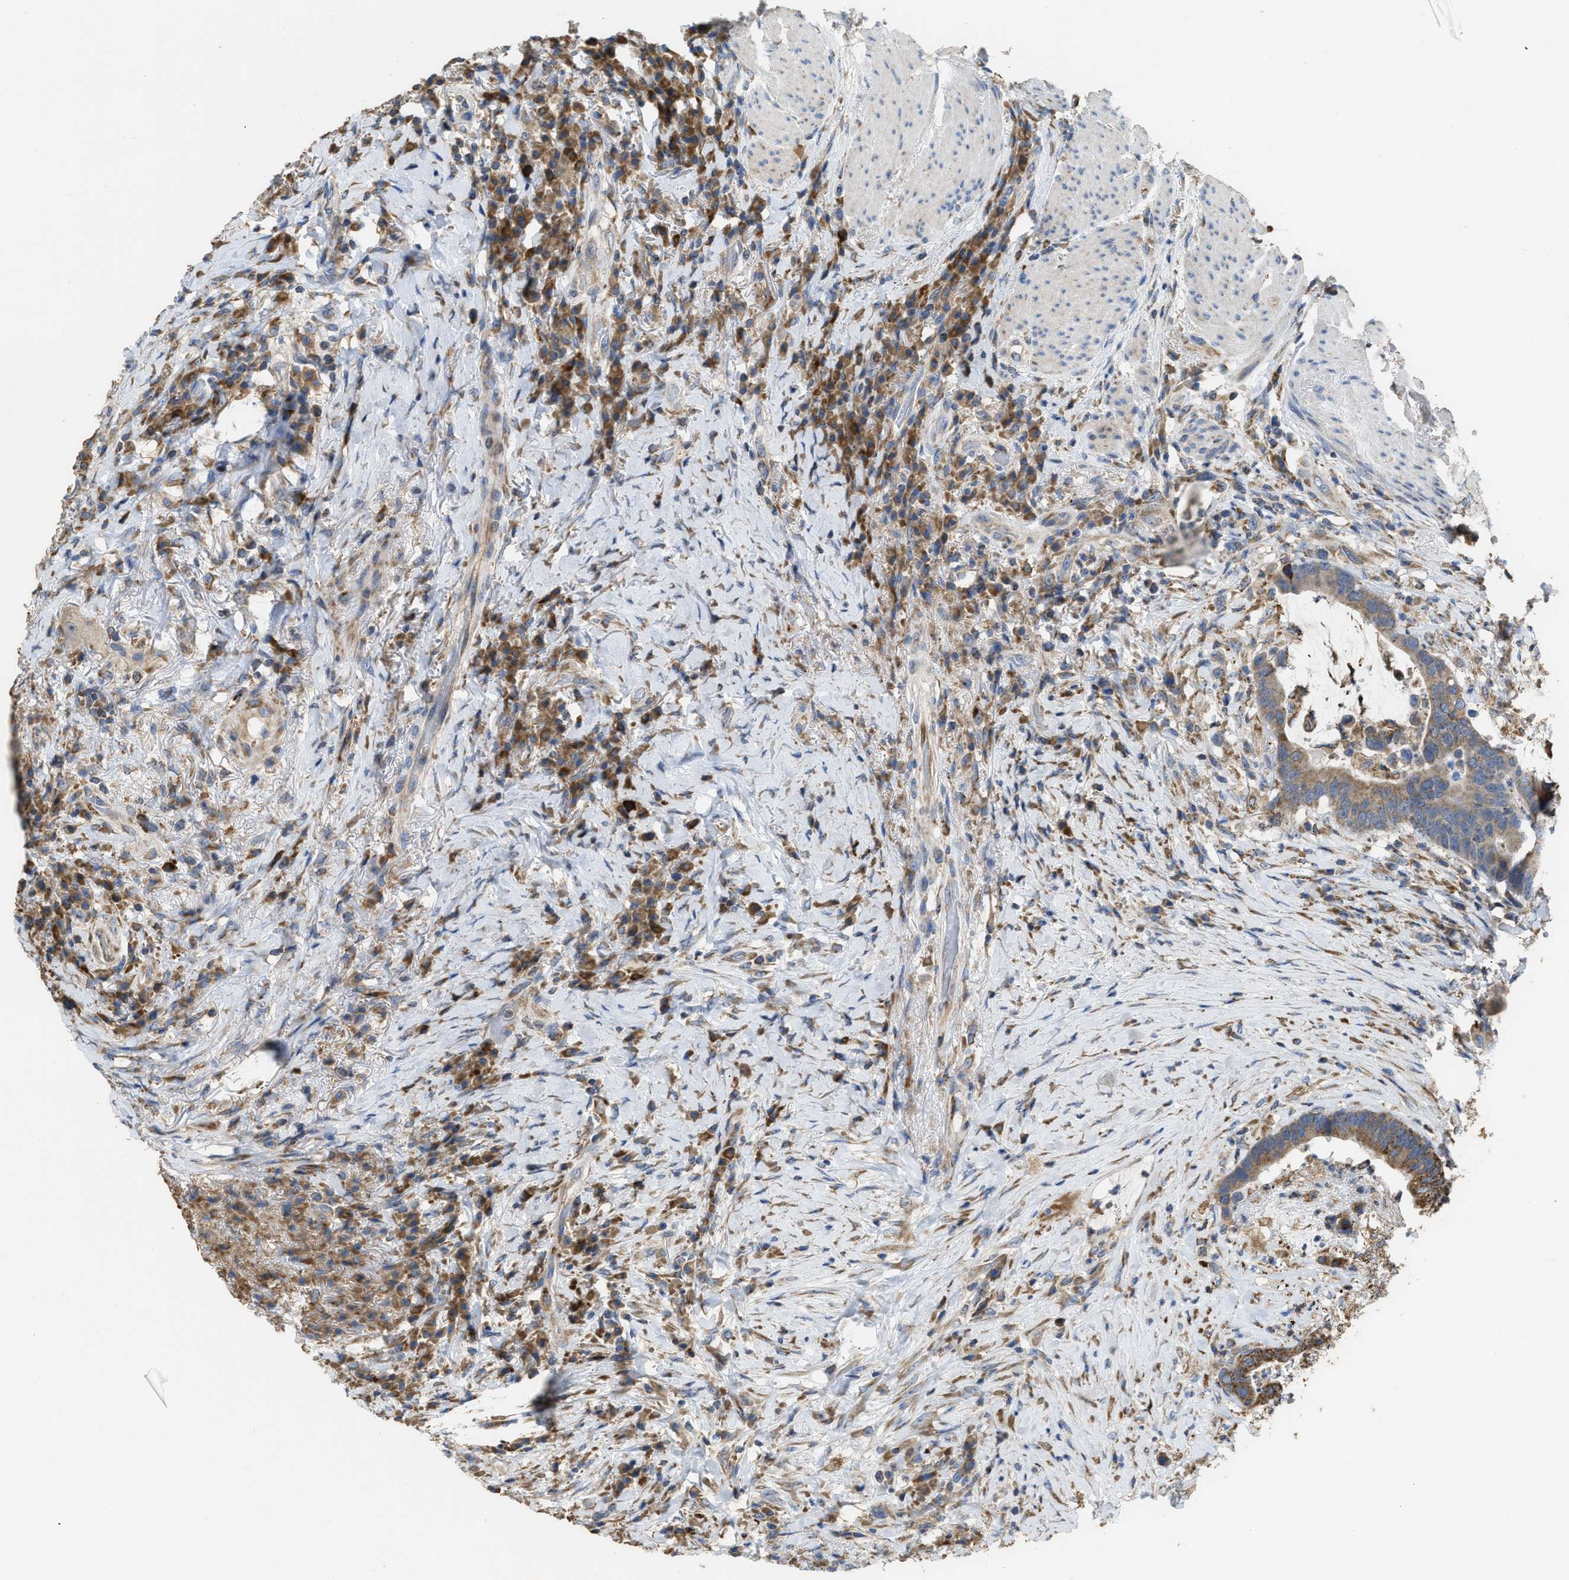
{"staining": {"intensity": "moderate", "quantity": ">75%", "location": "cytoplasmic/membranous"}, "tissue": "colorectal cancer", "cell_type": "Tumor cells", "image_type": "cancer", "snomed": [{"axis": "morphology", "description": "Adenocarcinoma, NOS"}, {"axis": "topography", "description": "Rectum"}], "caption": "Protein analysis of adenocarcinoma (colorectal) tissue shows moderate cytoplasmic/membranous expression in about >75% of tumor cells.", "gene": "AK2", "patient": {"sex": "female", "age": 89}}